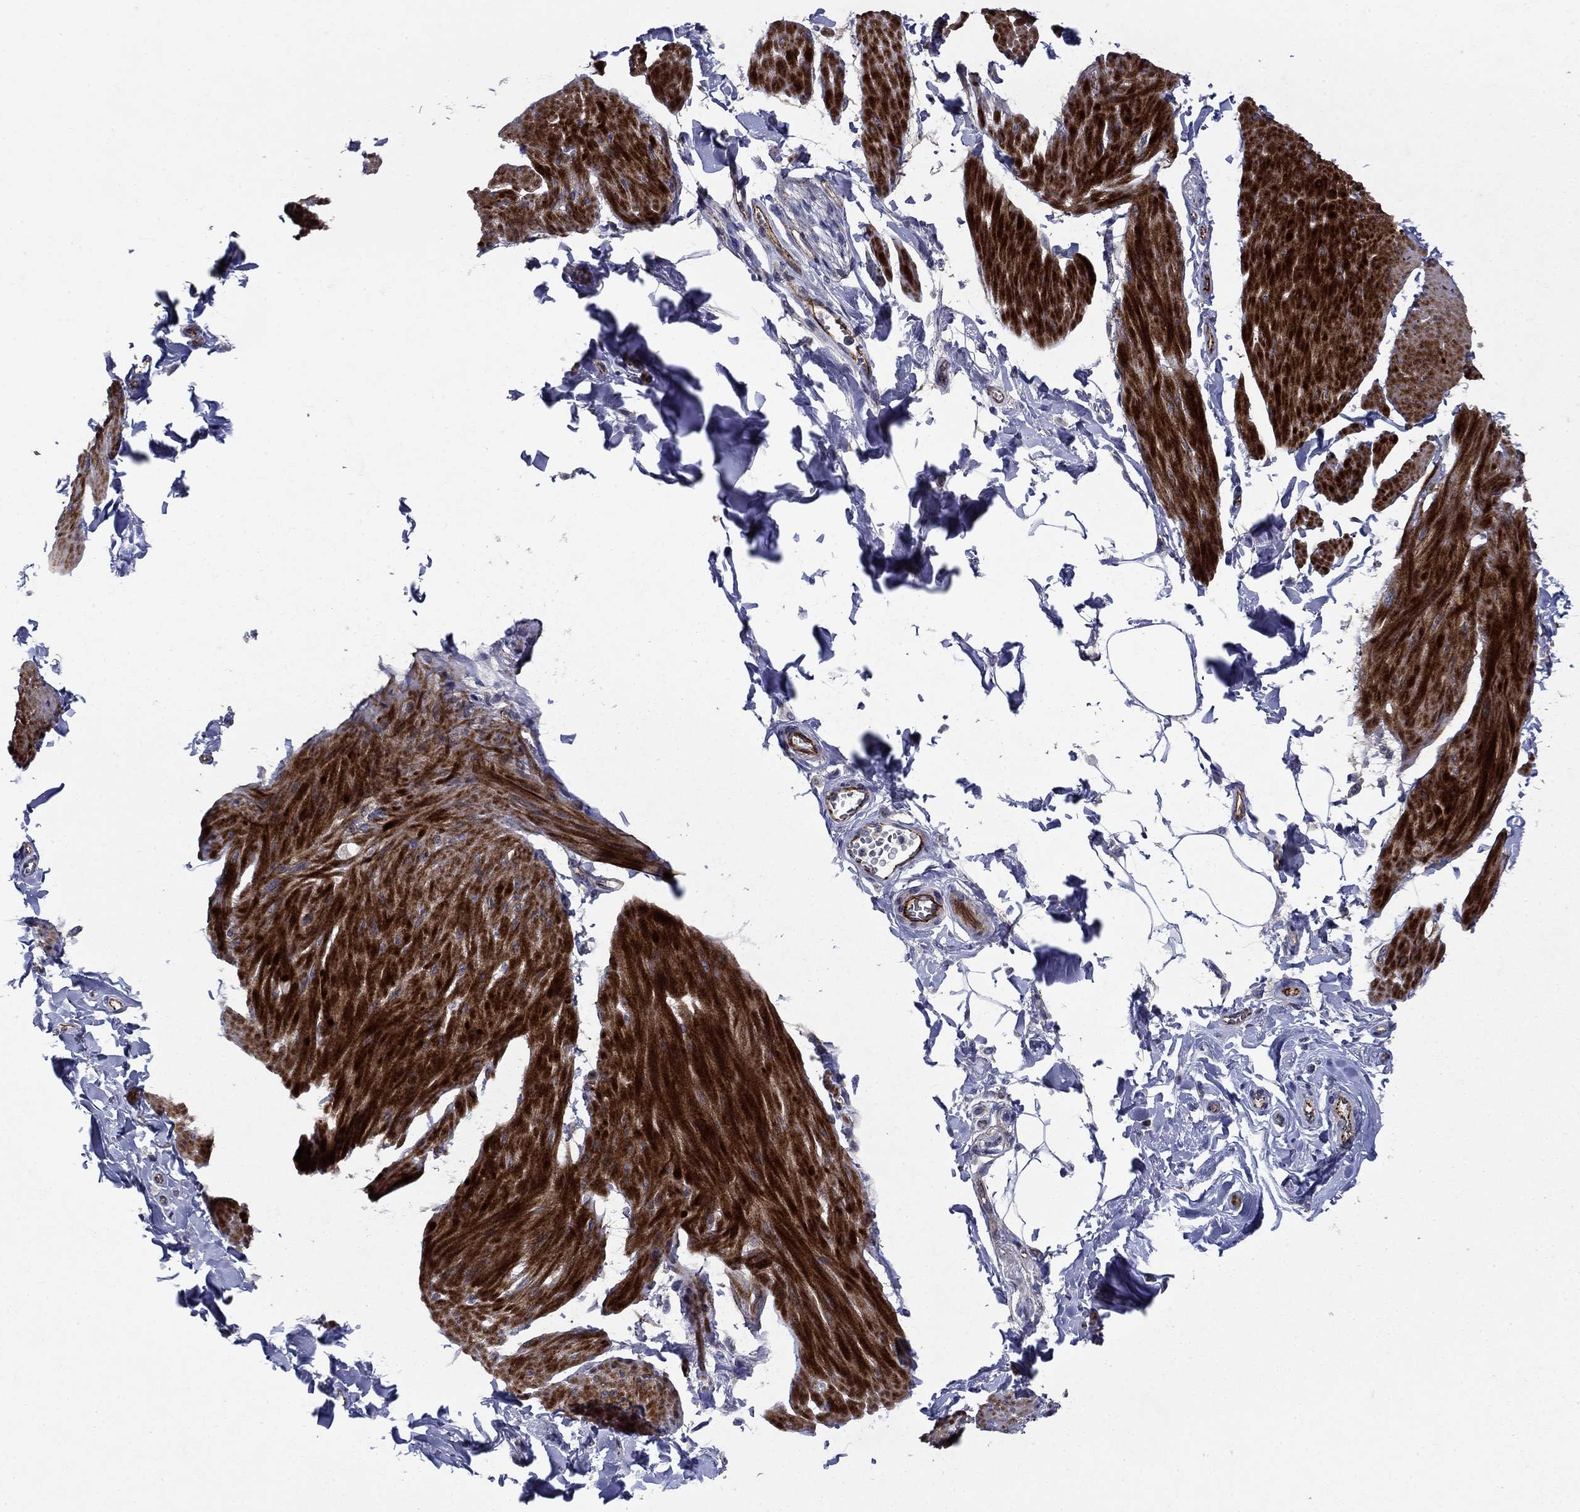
{"staining": {"intensity": "strong", "quantity": ">75%", "location": "cytoplasmic/membranous"}, "tissue": "smooth muscle", "cell_type": "Smooth muscle cells", "image_type": "normal", "snomed": [{"axis": "morphology", "description": "Normal tissue, NOS"}, {"axis": "topography", "description": "Adipose tissue"}, {"axis": "topography", "description": "Smooth muscle"}, {"axis": "topography", "description": "Peripheral nerve tissue"}], "caption": "This is an image of immunohistochemistry staining of unremarkable smooth muscle, which shows strong expression in the cytoplasmic/membranous of smooth muscle cells.", "gene": "SLC7A1", "patient": {"sex": "male", "age": 83}}